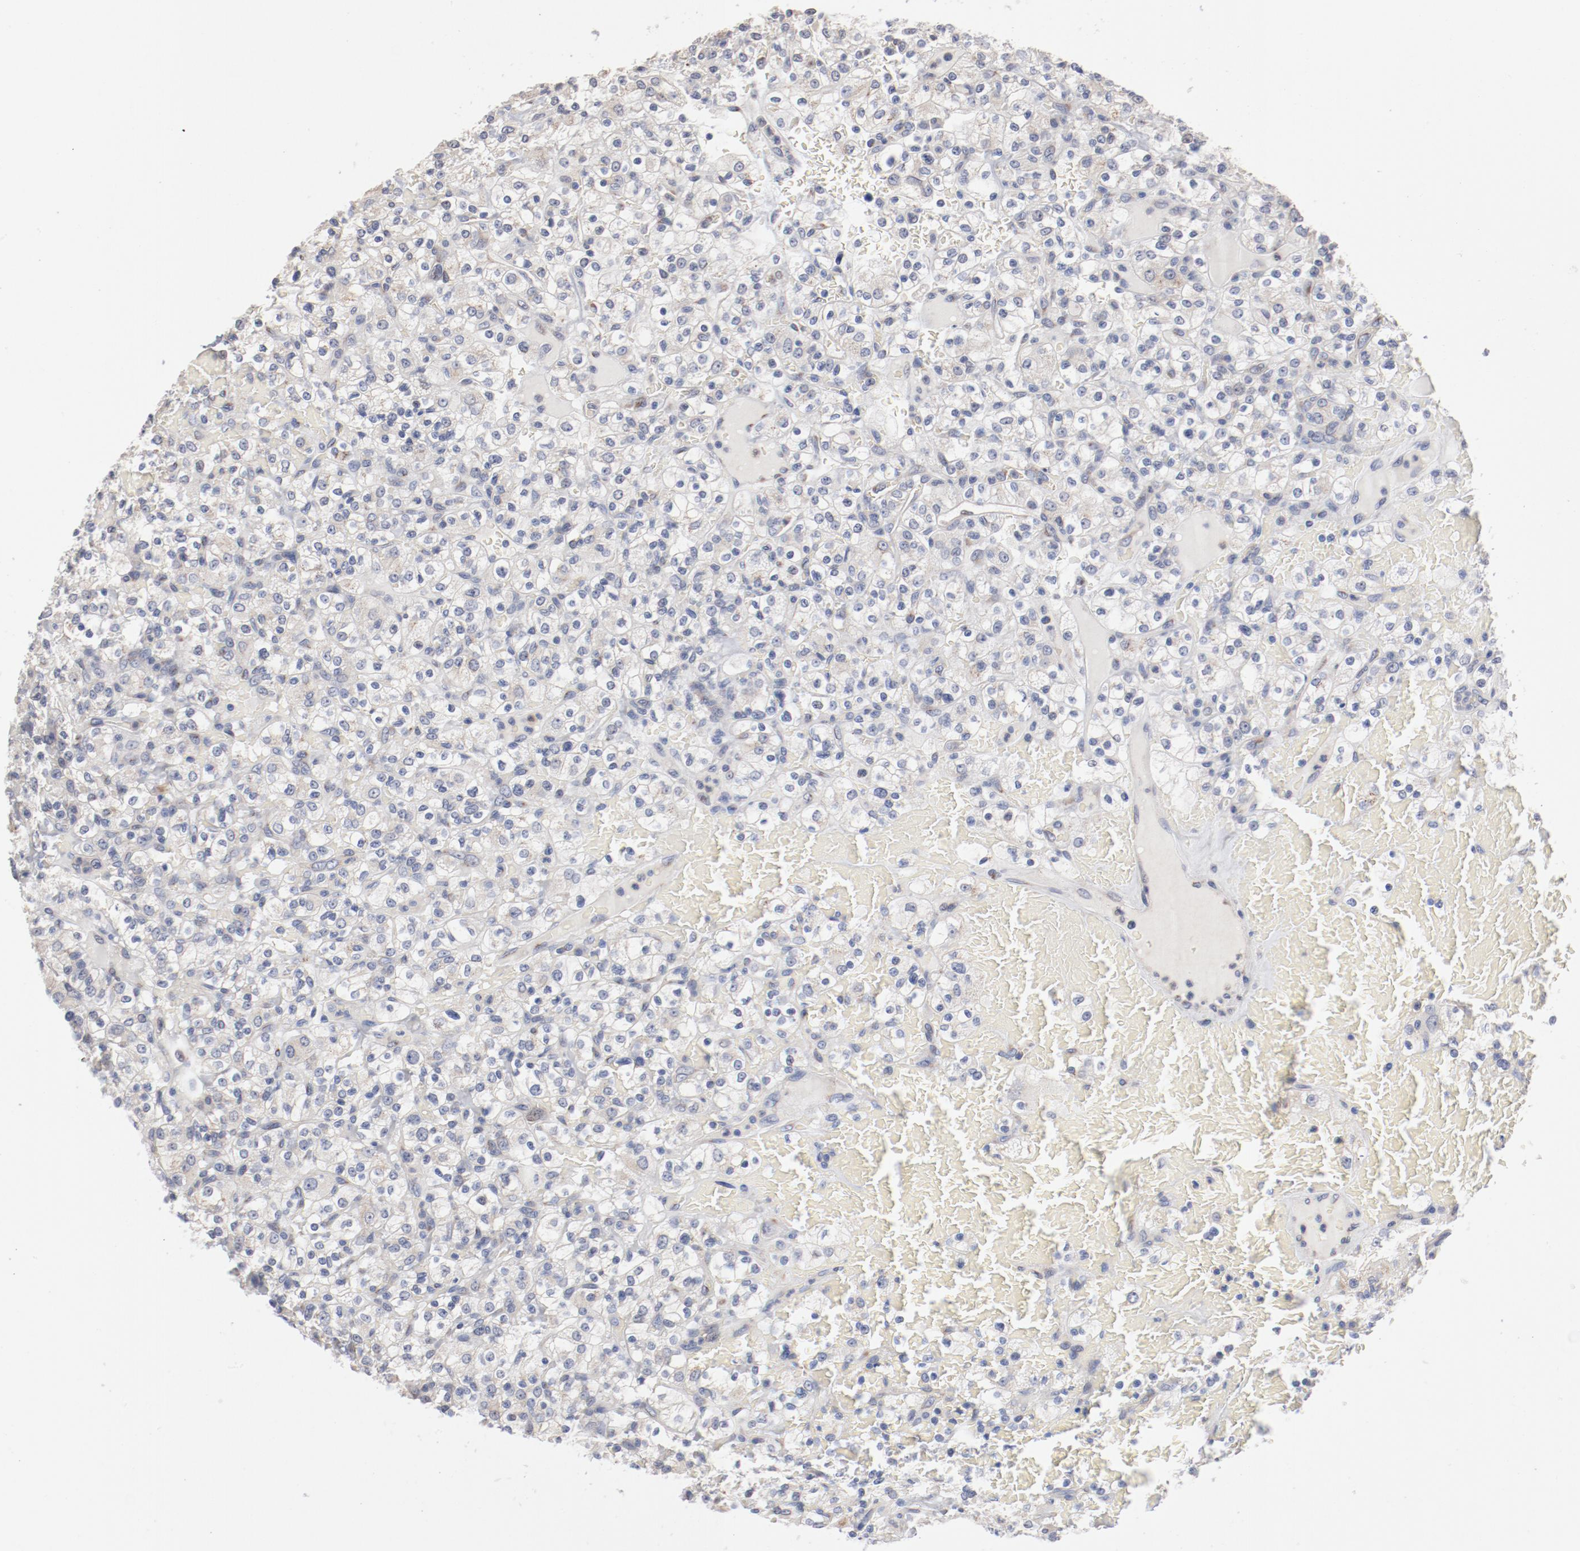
{"staining": {"intensity": "negative", "quantity": "none", "location": "none"}, "tissue": "renal cancer", "cell_type": "Tumor cells", "image_type": "cancer", "snomed": [{"axis": "morphology", "description": "Normal tissue, NOS"}, {"axis": "morphology", "description": "Adenocarcinoma, NOS"}, {"axis": "topography", "description": "Kidney"}], "caption": "The image displays no significant staining in tumor cells of adenocarcinoma (renal).", "gene": "AK7", "patient": {"sex": "female", "age": 72}}